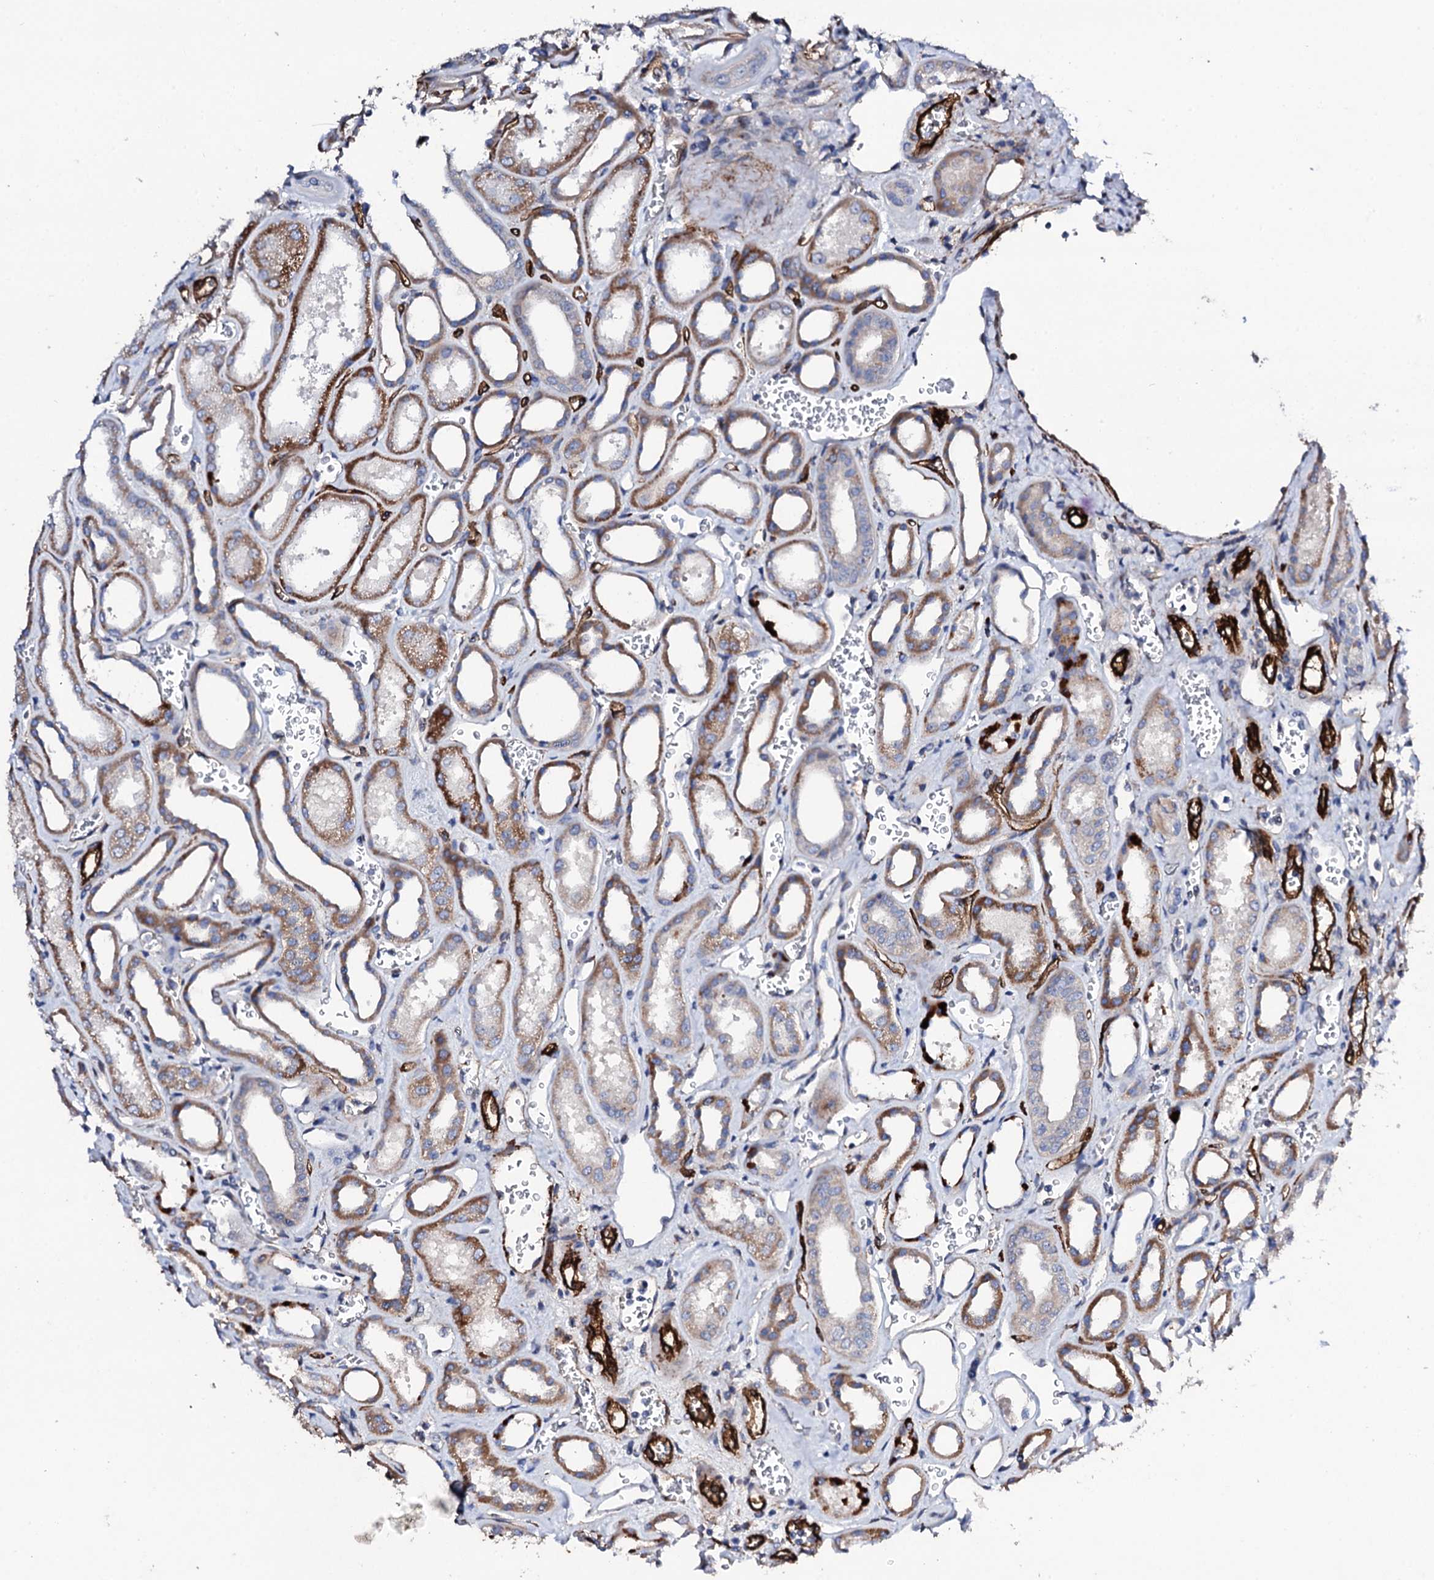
{"staining": {"intensity": "strong", "quantity": "25%-75%", "location": "cytoplasmic/membranous"}, "tissue": "kidney", "cell_type": "Cells in glomeruli", "image_type": "normal", "snomed": [{"axis": "morphology", "description": "Normal tissue, NOS"}, {"axis": "morphology", "description": "Adenocarcinoma, NOS"}, {"axis": "topography", "description": "Kidney"}], "caption": "Protein analysis of unremarkable kidney shows strong cytoplasmic/membranous positivity in about 25%-75% of cells in glomeruli. (DAB IHC with brightfield microscopy, high magnification).", "gene": "DBX1", "patient": {"sex": "female", "age": 68}}